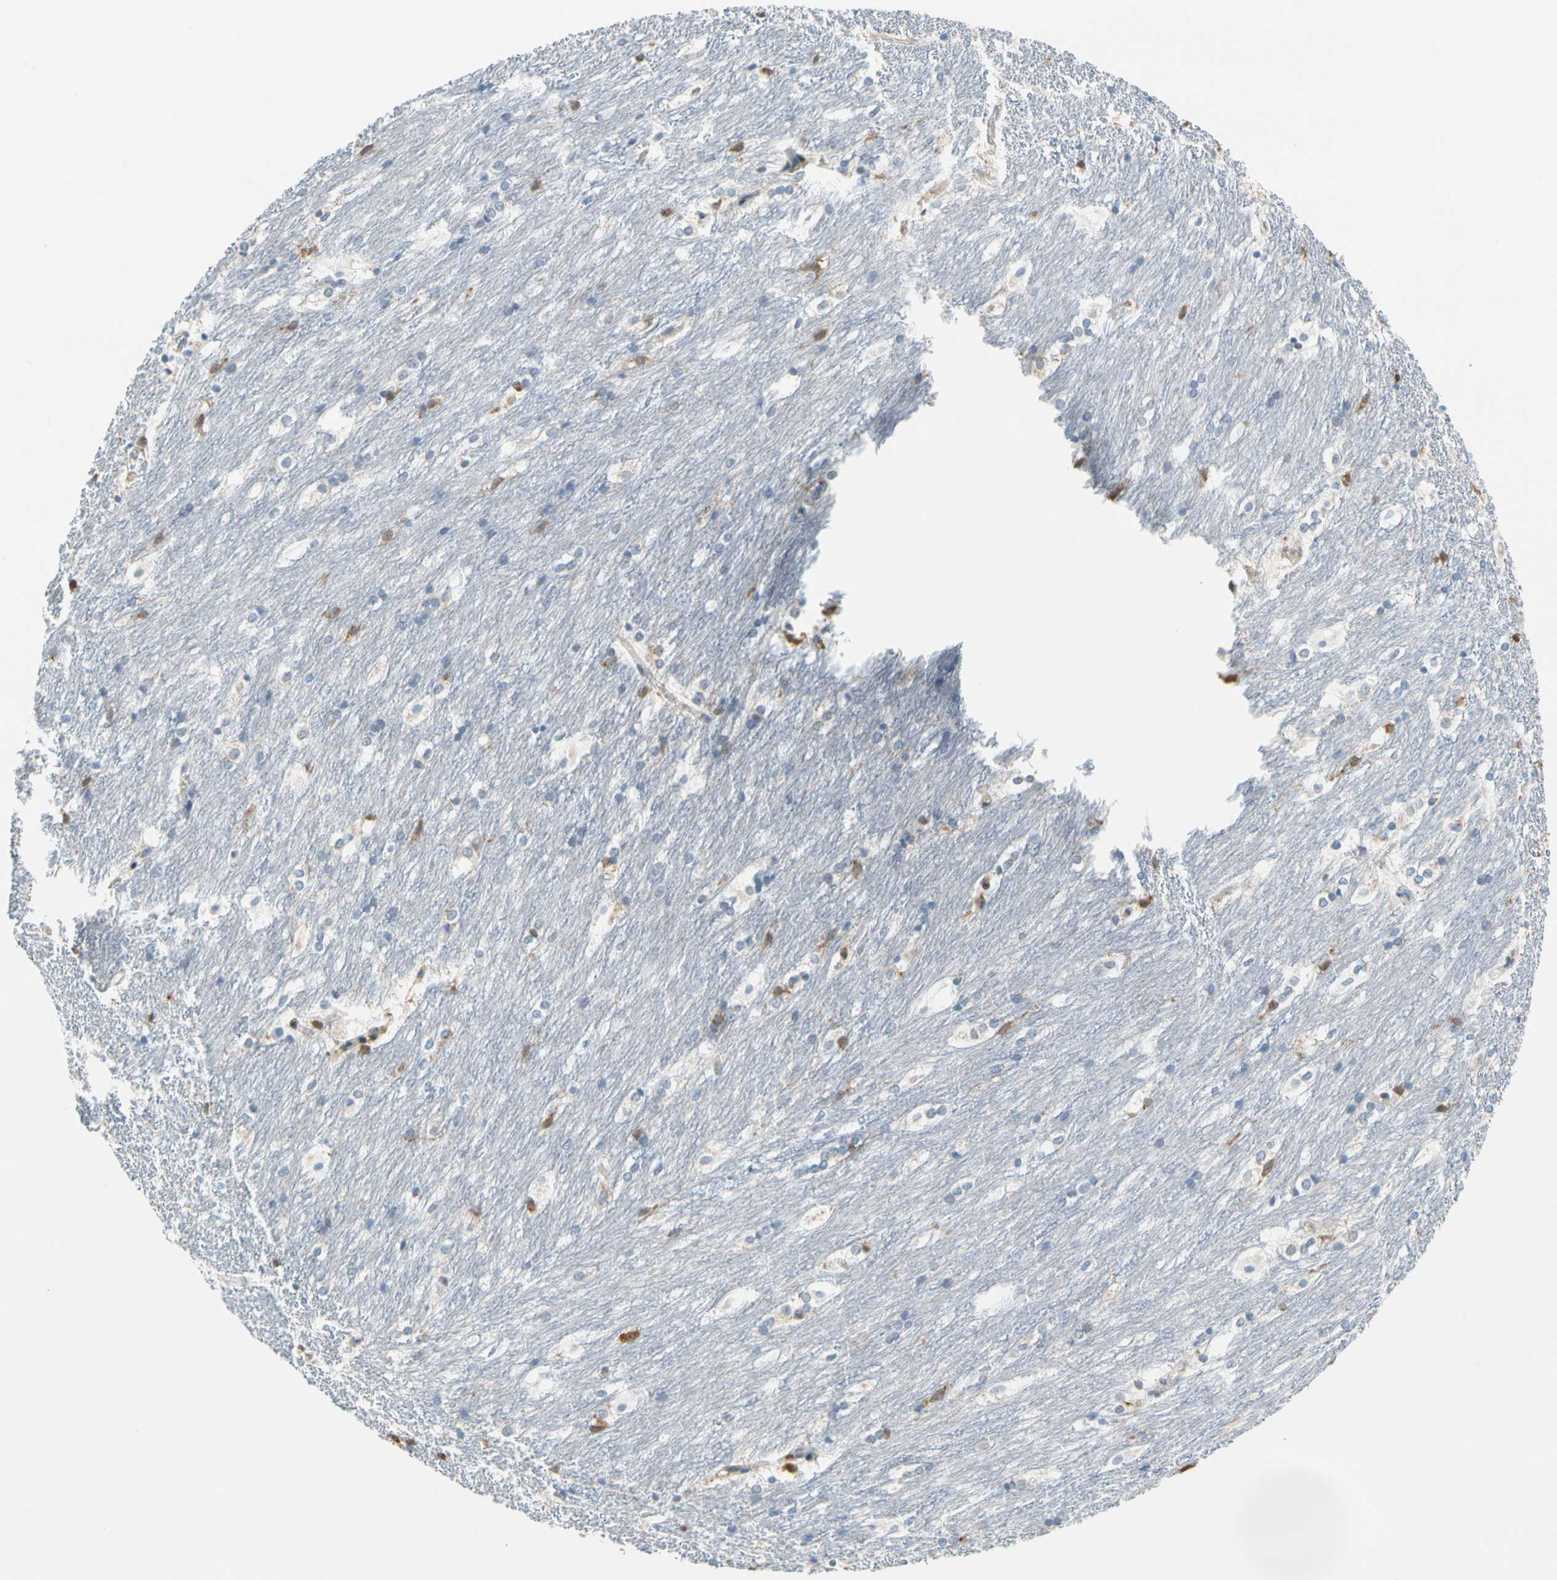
{"staining": {"intensity": "moderate", "quantity": "<25%", "location": "cytoplasmic/membranous,nuclear"}, "tissue": "caudate", "cell_type": "Glial cells", "image_type": "normal", "snomed": [{"axis": "morphology", "description": "Normal tissue, NOS"}, {"axis": "topography", "description": "Lateral ventricle wall"}], "caption": "IHC (DAB (3,3'-diaminobenzidine)) staining of normal human caudate shows moderate cytoplasmic/membranous,nuclear protein staining in approximately <25% of glial cells.", "gene": "GPSM2", "patient": {"sex": "female", "age": 19}}